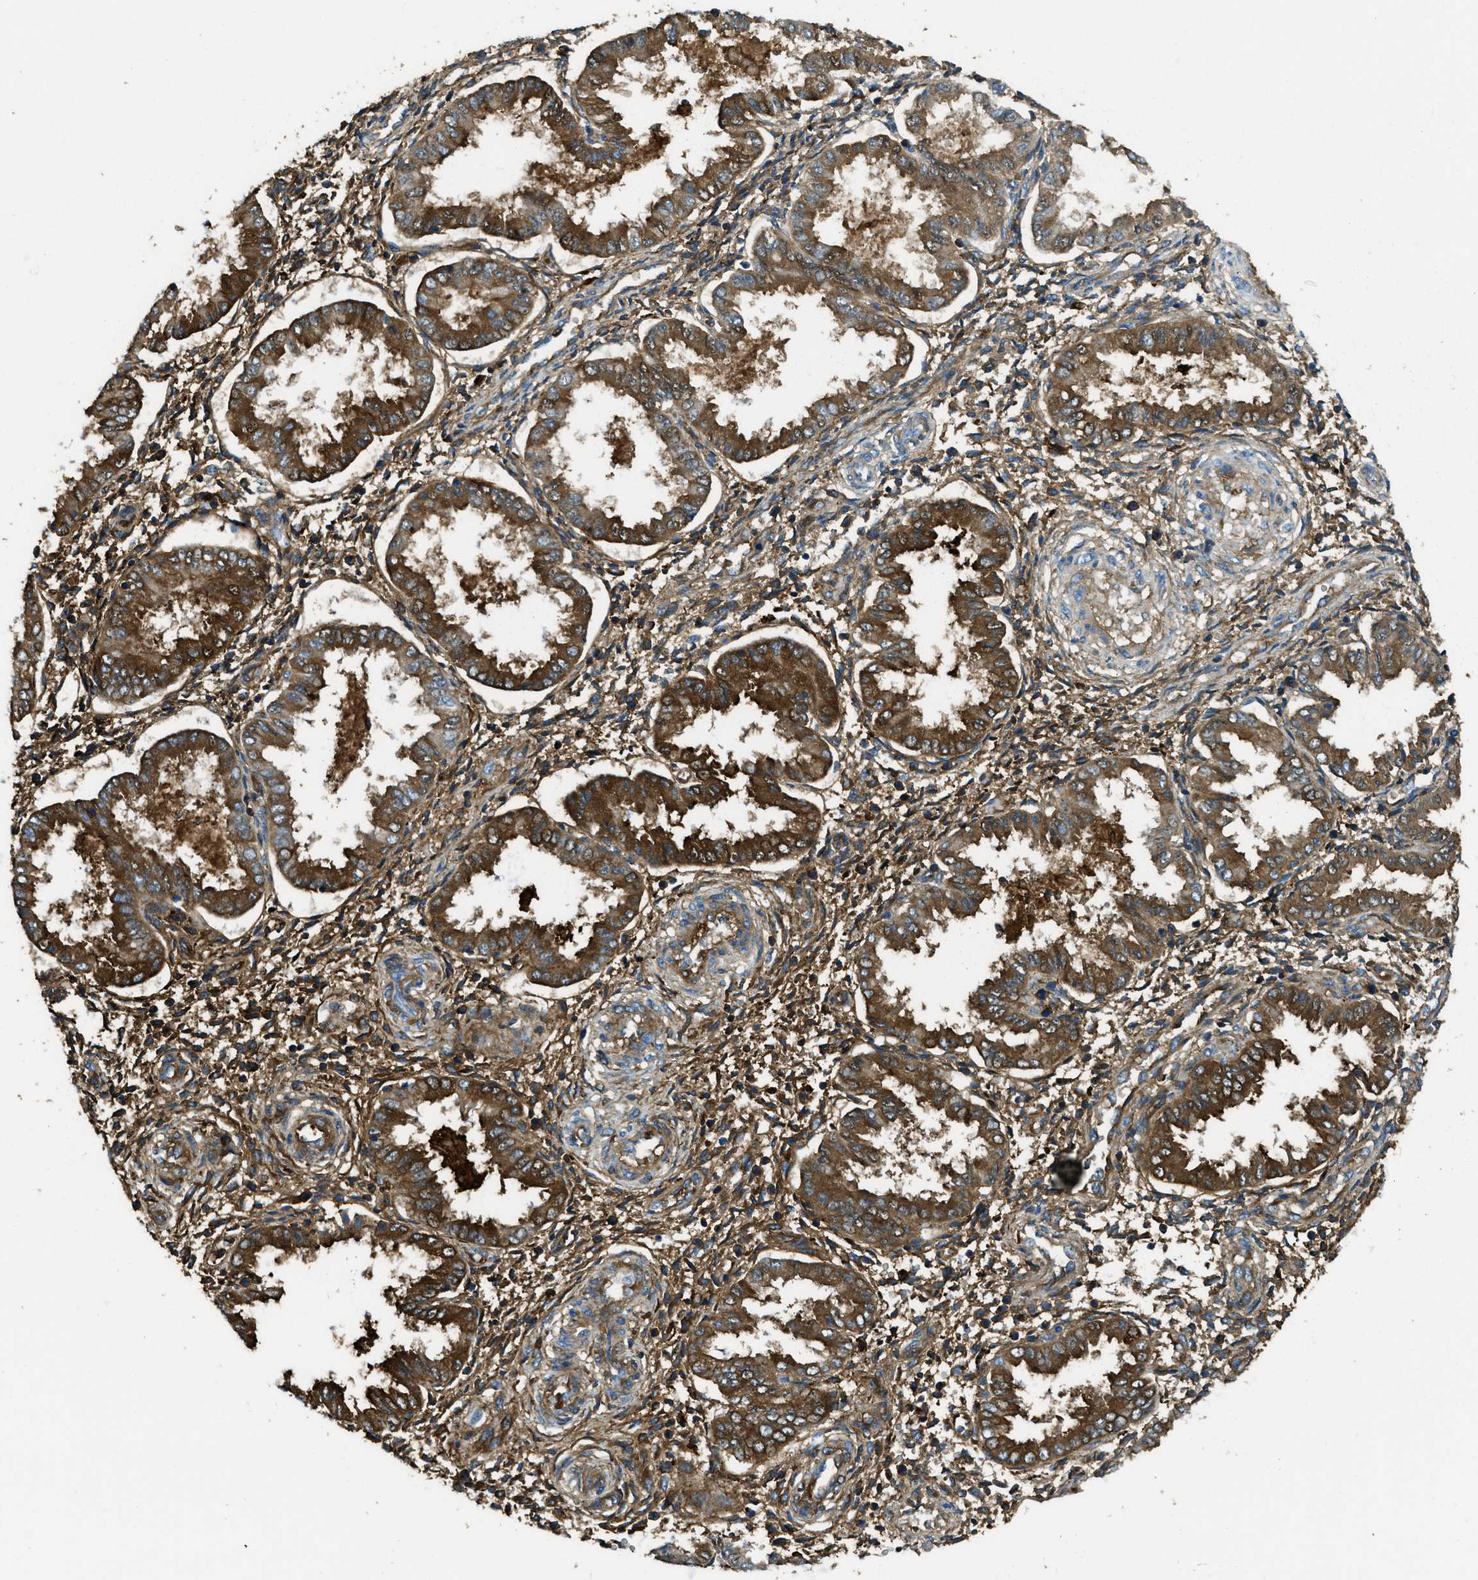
{"staining": {"intensity": "strong", "quantity": "25%-75%", "location": "cytoplasmic/membranous"}, "tissue": "endometrium", "cell_type": "Cells in endometrial stroma", "image_type": "normal", "snomed": [{"axis": "morphology", "description": "Normal tissue, NOS"}, {"axis": "topography", "description": "Endometrium"}], "caption": "An IHC image of benign tissue is shown. Protein staining in brown shows strong cytoplasmic/membranous positivity in endometrium within cells in endometrial stroma.", "gene": "TRIM59", "patient": {"sex": "female", "age": 33}}